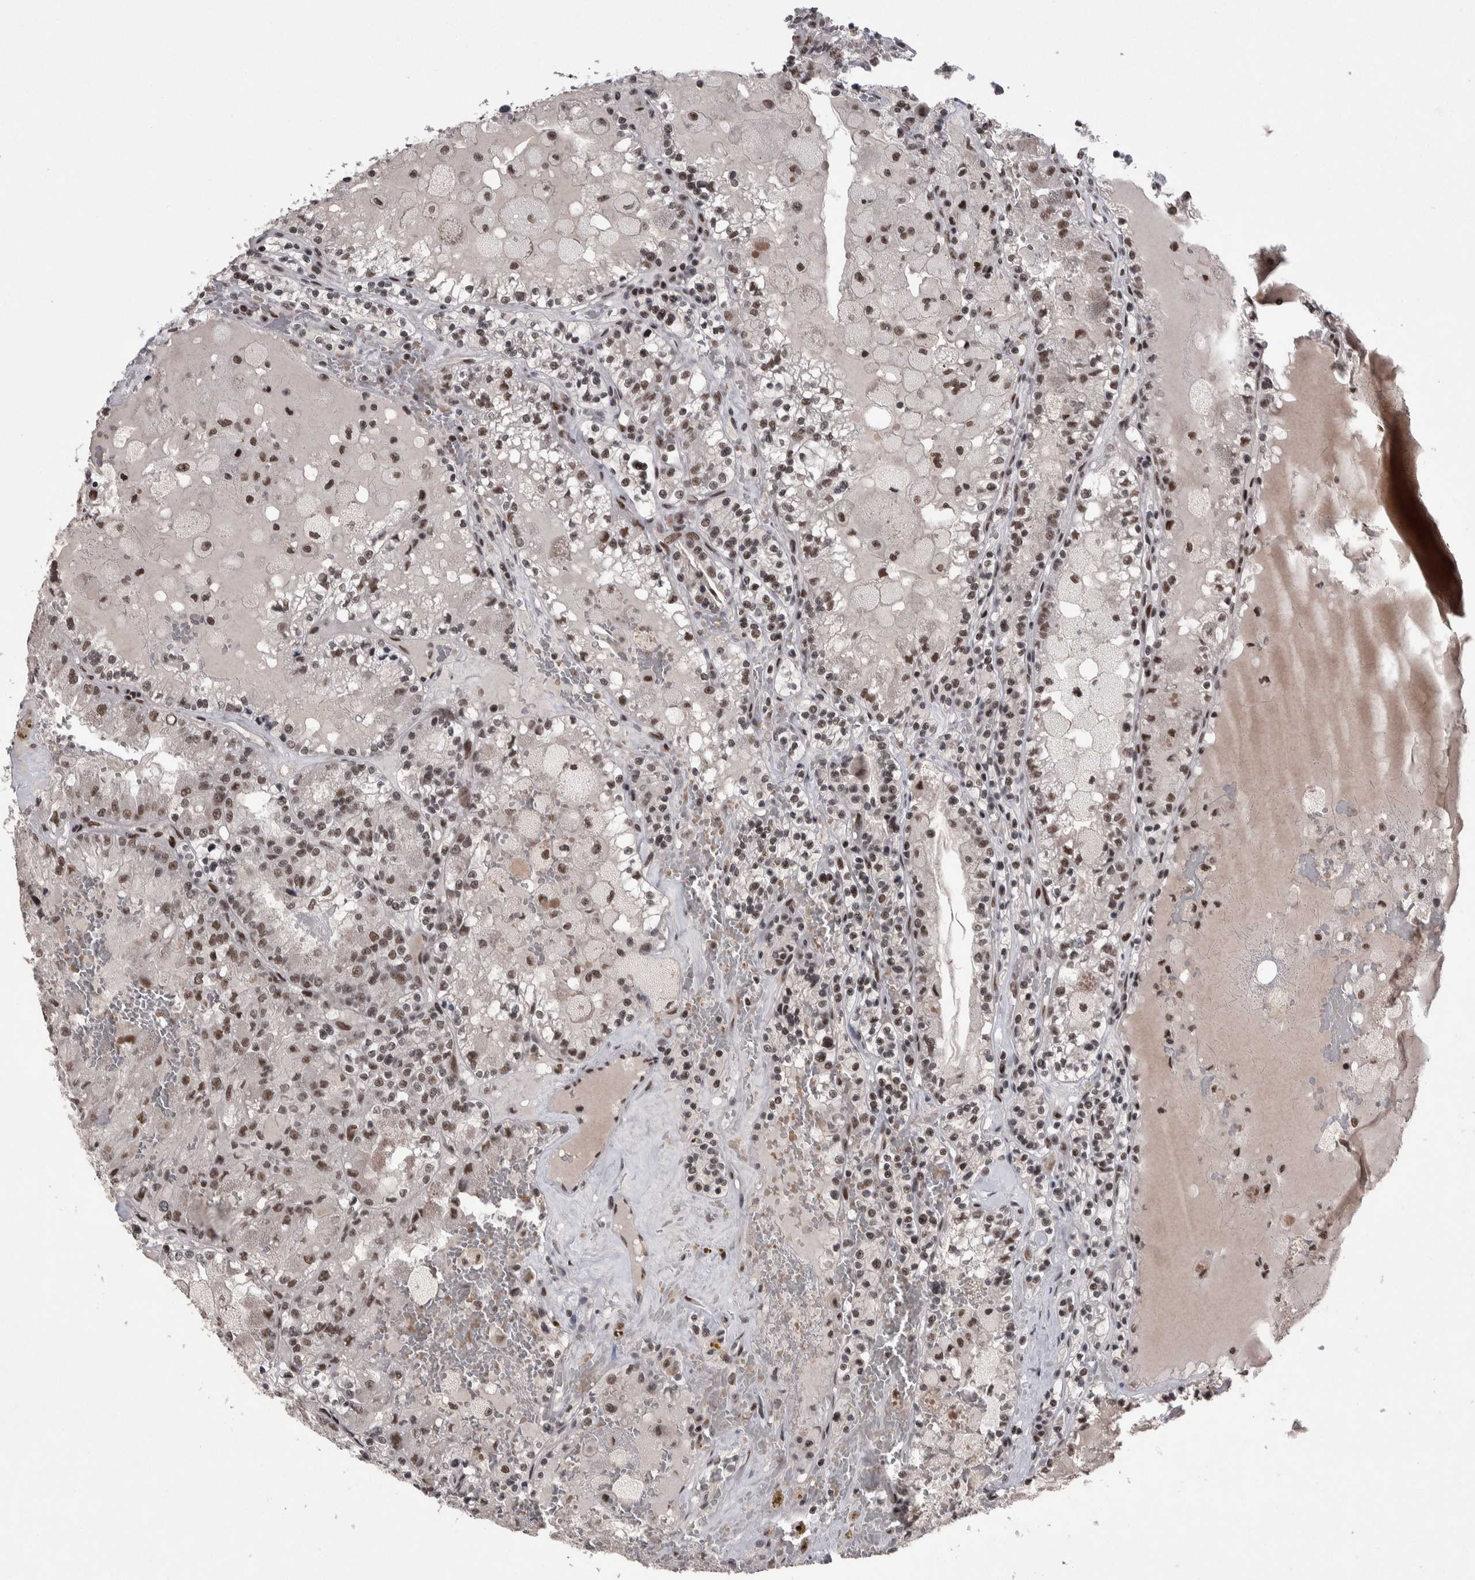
{"staining": {"intensity": "moderate", "quantity": ">75%", "location": "nuclear"}, "tissue": "renal cancer", "cell_type": "Tumor cells", "image_type": "cancer", "snomed": [{"axis": "morphology", "description": "Adenocarcinoma, NOS"}, {"axis": "topography", "description": "Kidney"}], "caption": "Immunohistochemistry (IHC) staining of renal cancer, which shows medium levels of moderate nuclear expression in about >75% of tumor cells indicating moderate nuclear protein positivity. The staining was performed using DAB (3,3'-diaminobenzidine) (brown) for protein detection and nuclei were counterstained in hematoxylin (blue).", "gene": "DMTF1", "patient": {"sex": "female", "age": 56}}